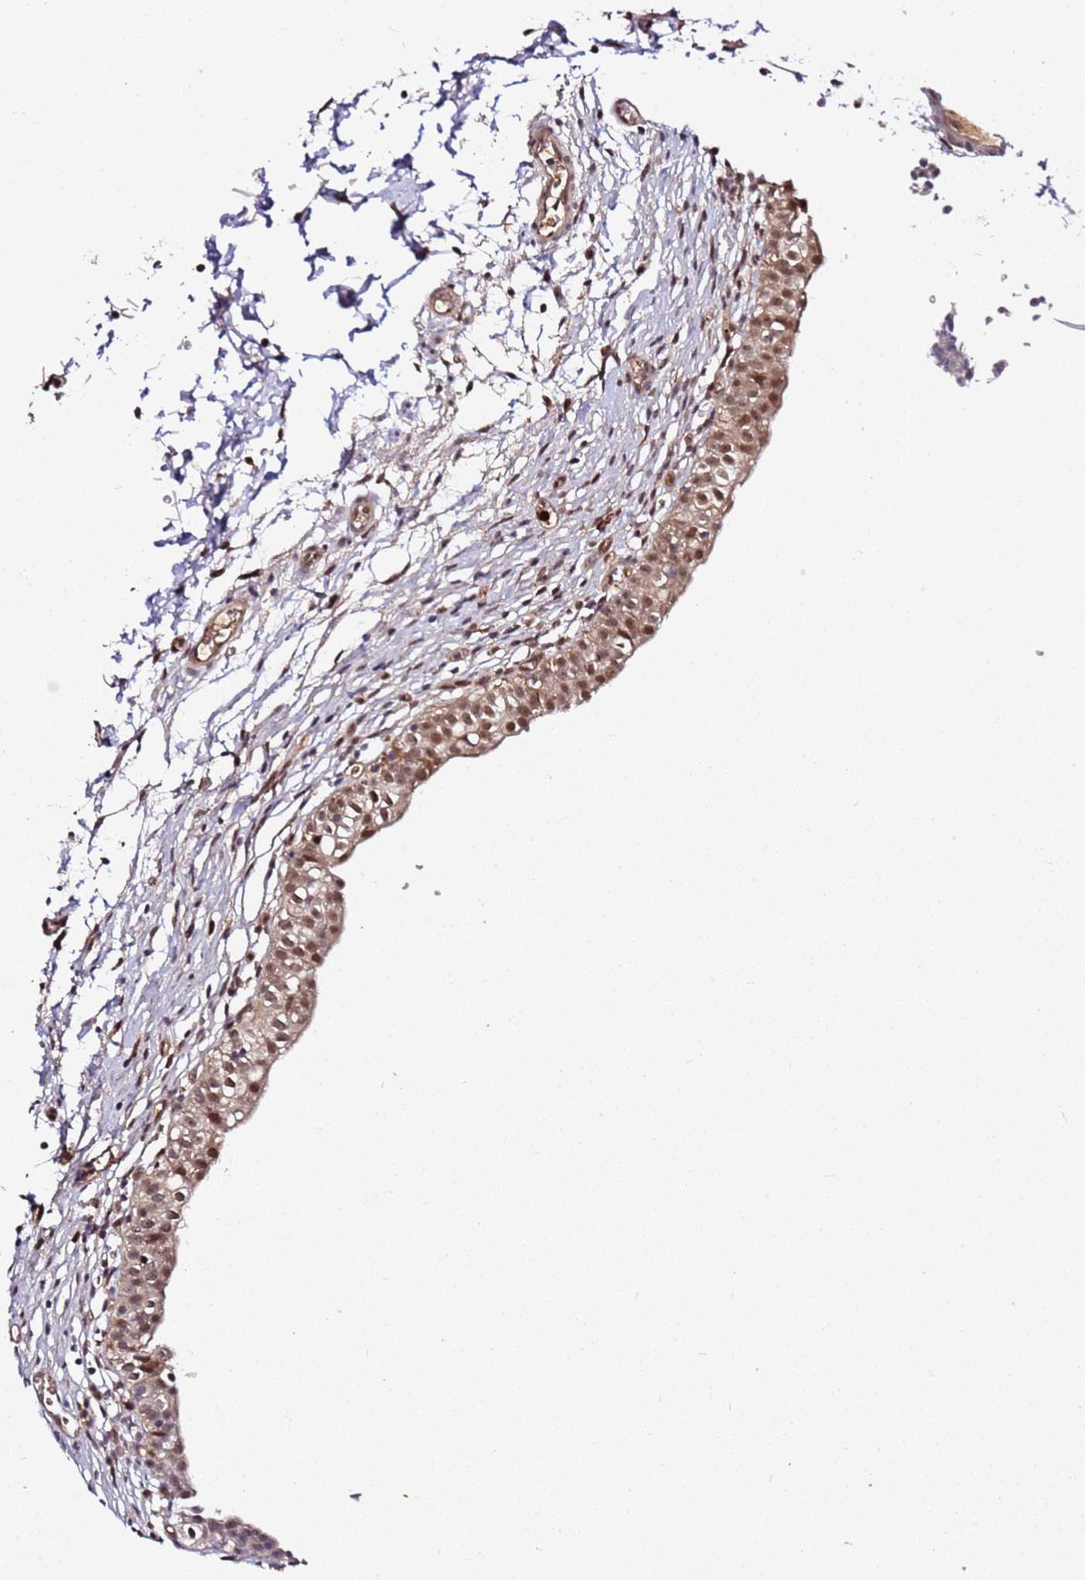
{"staining": {"intensity": "moderate", "quantity": ">75%", "location": "cytoplasmic/membranous,nuclear"}, "tissue": "urinary bladder", "cell_type": "Urothelial cells", "image_type": "normal", "snomed": [{"axis": "morphology", "description": "Normal tissue, NOS"}, {"axis": "topography", "description": "Urinary bladder"}, {"axis": "topography", "description": "Peripheral nerve tissue"}], "caption": "Immunohistochemistry (IHC) (DAB) staining of benign human urinary bladder reveals moderate cytoplasmic/membranous,nuclear protein staining in about >75% of urothelial cells. (brown staining indicates protein expression, while blue staining denotes nuclei).", "gene": "RGS18", "patient": {"sex": "male", "age": 55}}